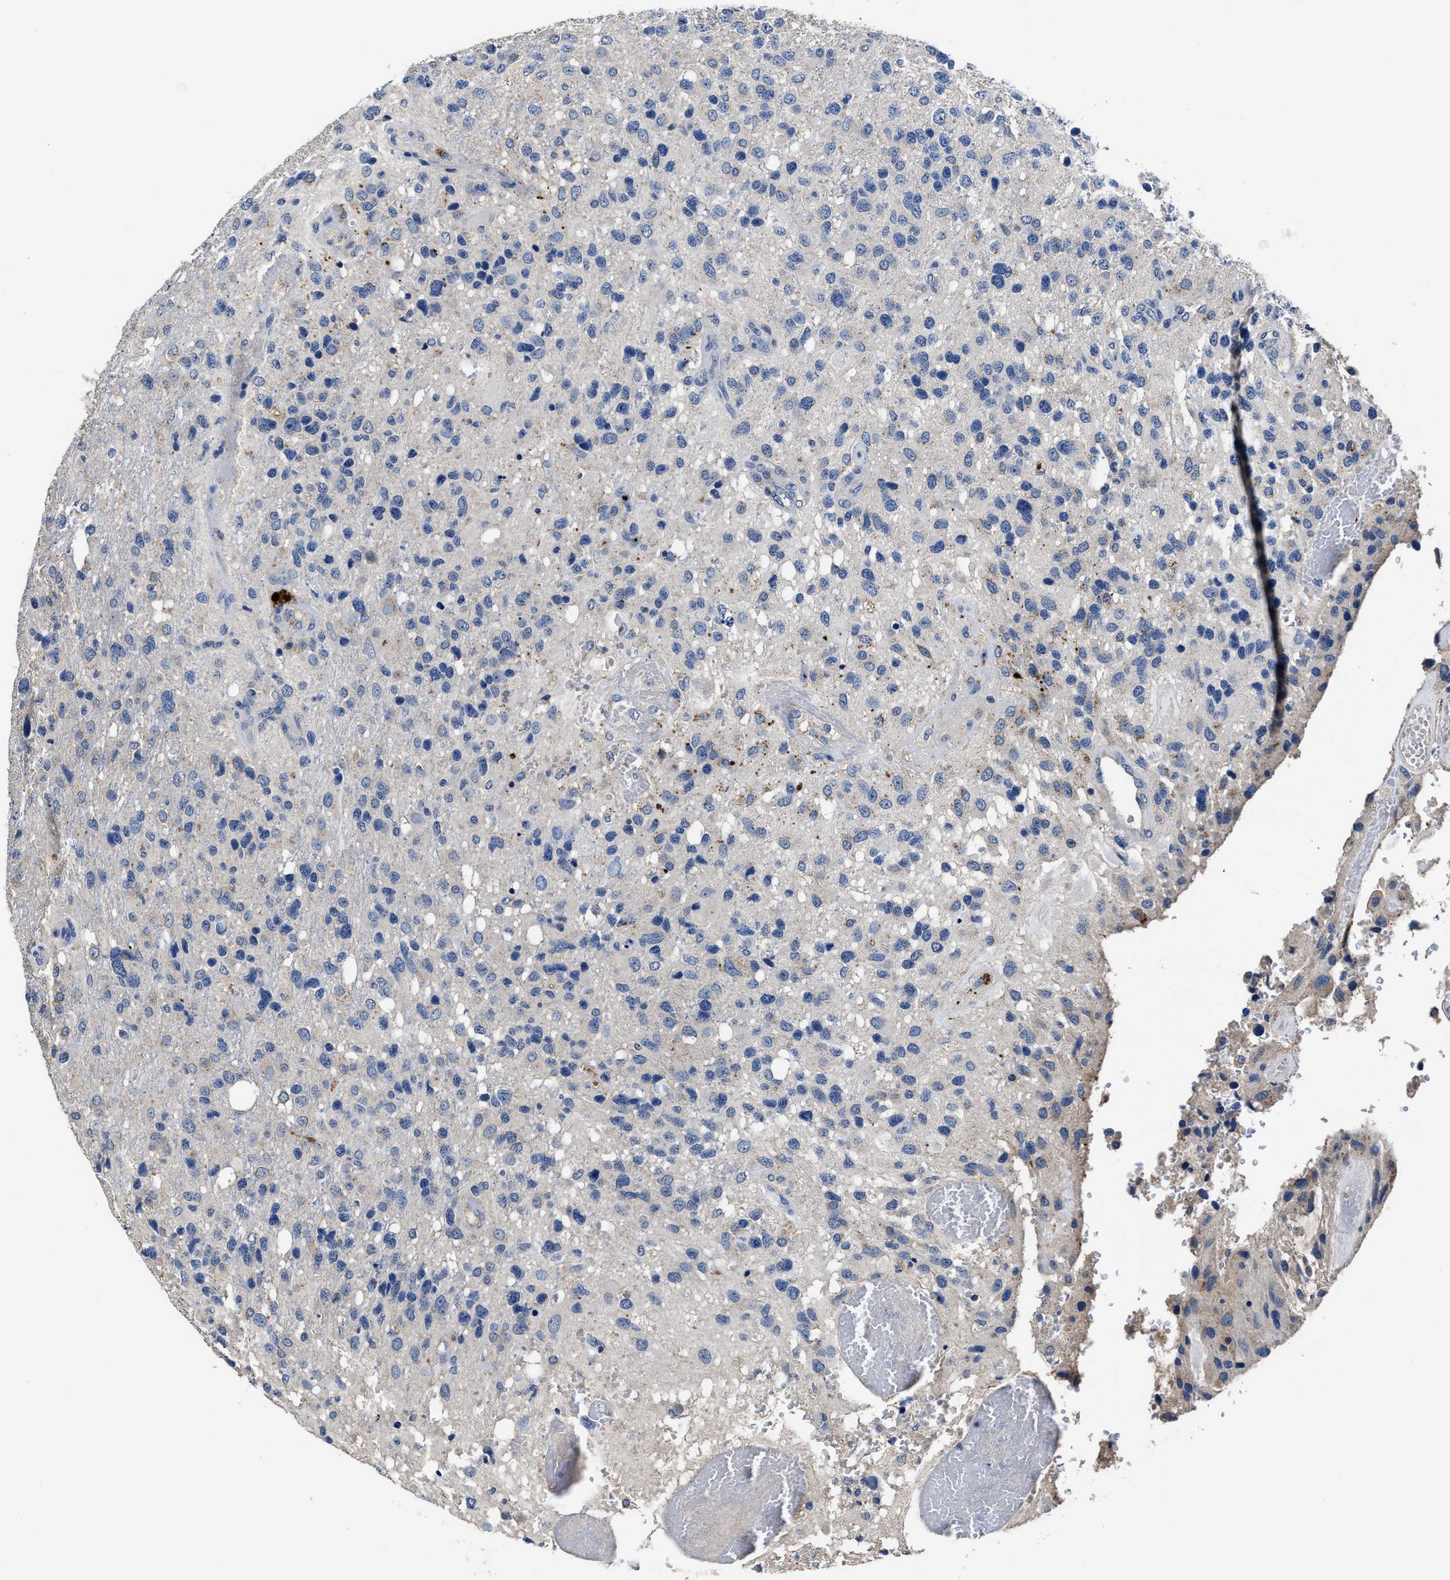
{"staining": {"intensity": "negative", "quantity": "none", "location": "none"}, "tissue": "glioma", "cell_type": "Tumor cells", "image_type": "cancer", "snomed": [{"axis": "morphology", "description": "Glioma, malignant, High grade"}, {"axis": "topography", "description": "Brain"}], "caption": "The histopathology image displays no staining of tumor cells in malignant glioma (high-grade).", "gene": "UBR4", "patient": {"sex": "female", "age": 58}}